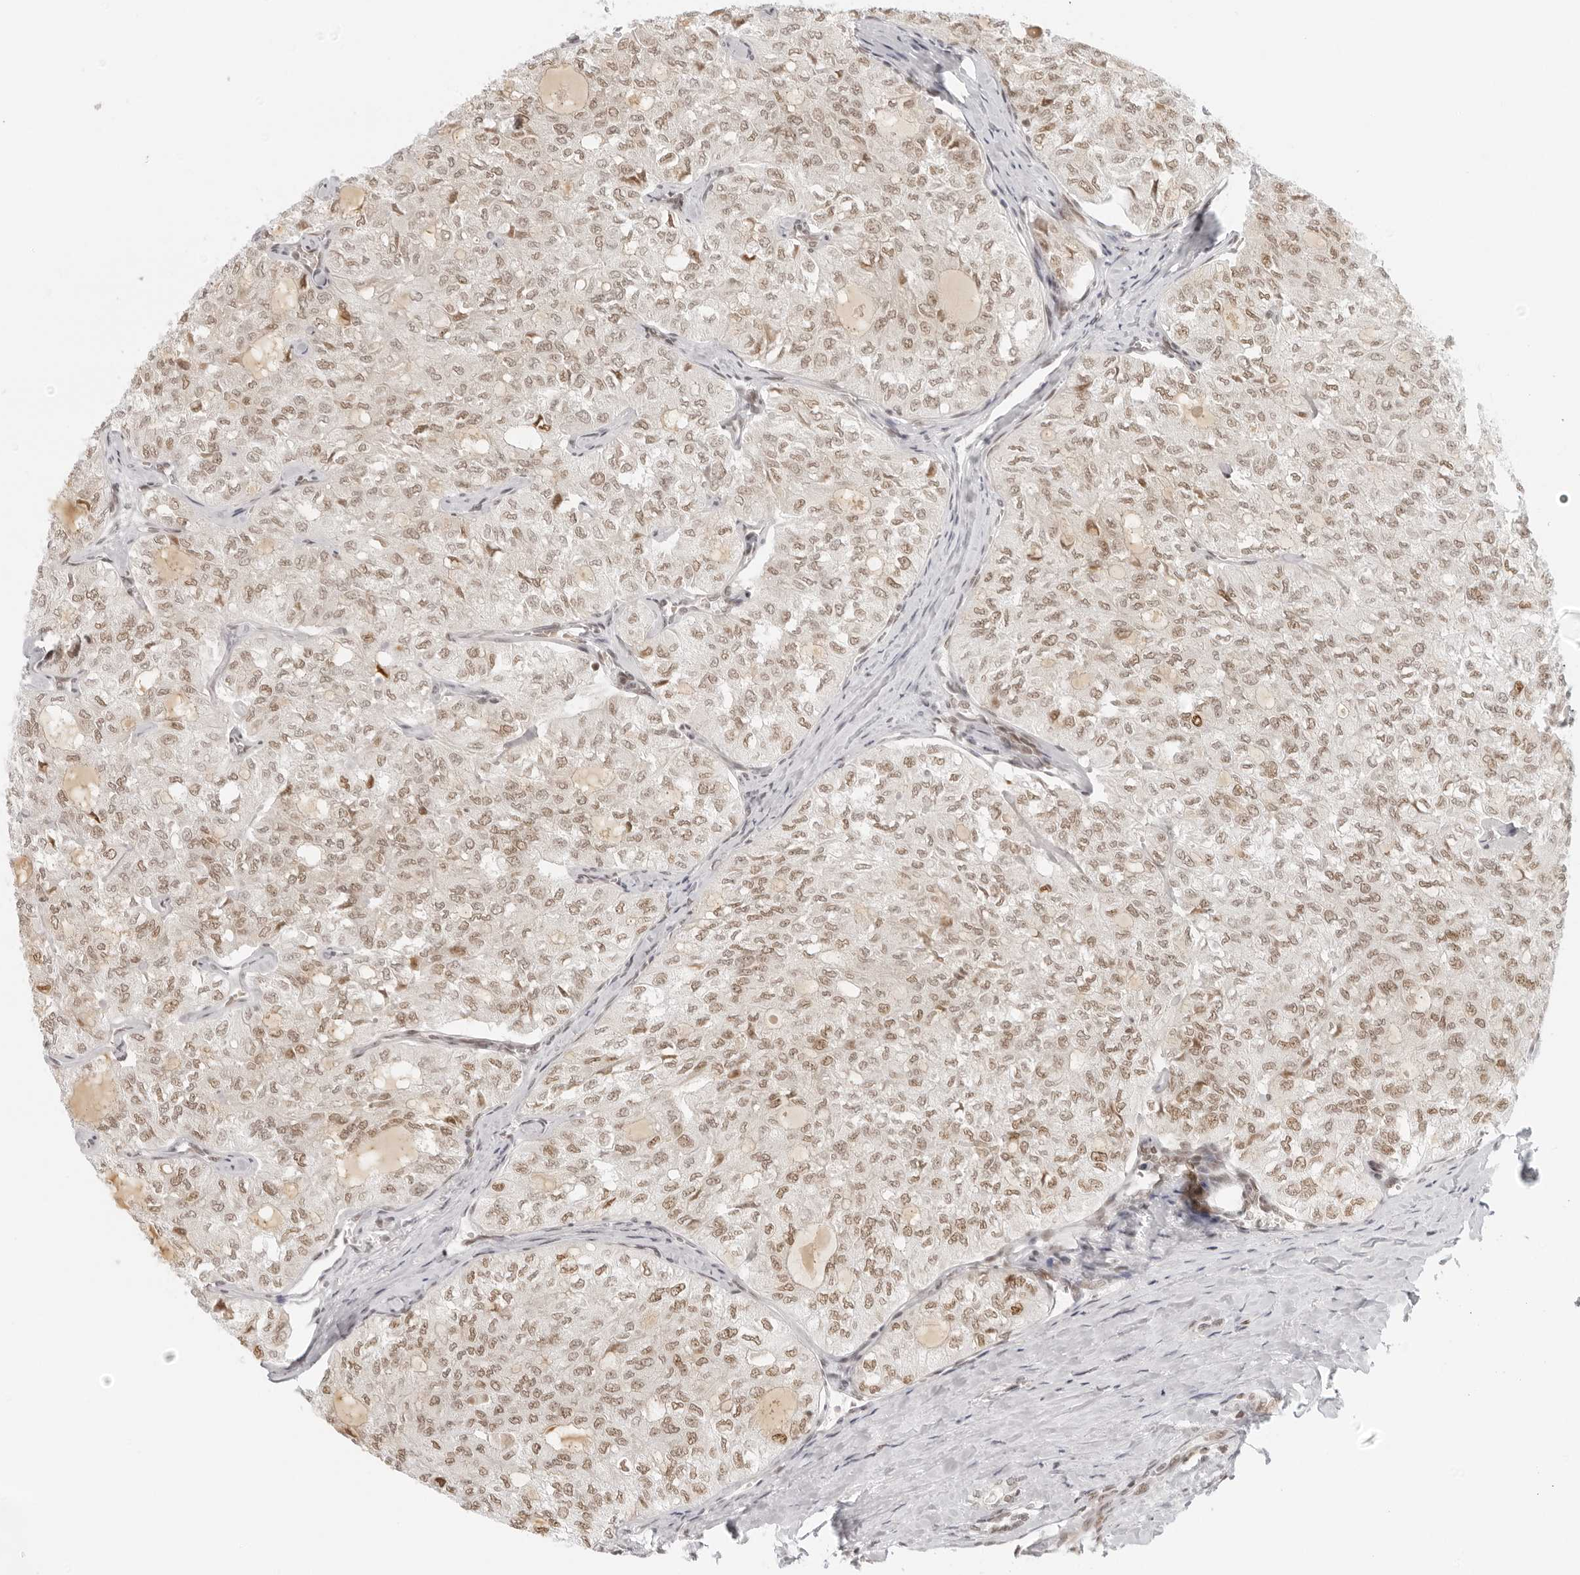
{"staining": {"intensity": "weak", "quantity": ">75%", "location": "nuclear"}, "tissue": "thyroid cancer", "cell_type": "Tumor cells", "image_type": "cancer", "snomed": [{"axis": "morphology", "description": "Follicular adenoma carcinoma, NOS"}, {"axis": "topography", "description": "Thyroid gland"}], "caption": "This micrograph displays thyroid follicular adenoma carcinoma stained with immunohistochemistry (IHC) to label a protein in brown. The nuclear of tumor cells show weak positivity for the protein. Nuclei are counter-stained blue.", "gene": "RCC1", "patient": {"sex": "male", "age": 75}}